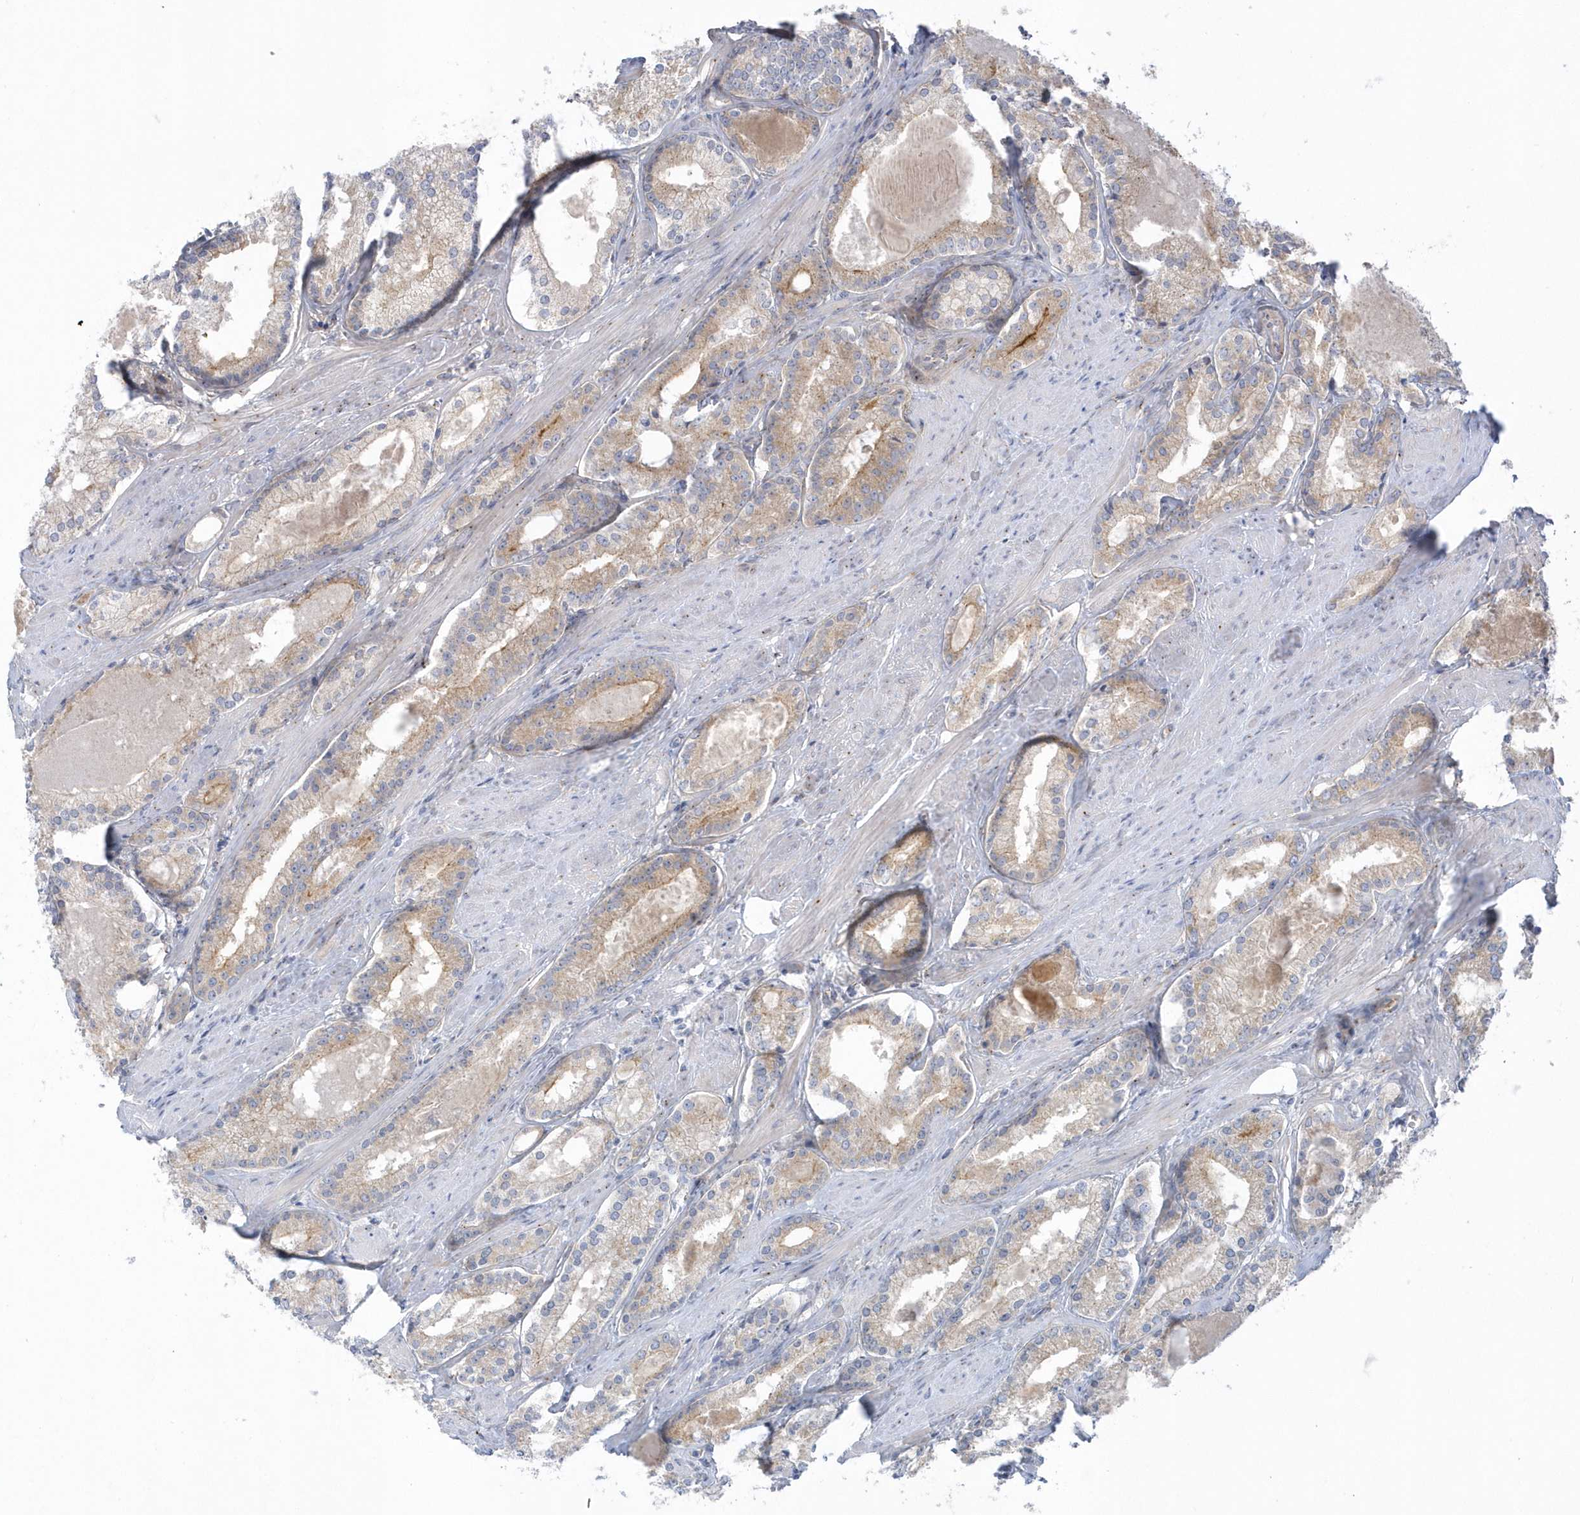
{"staining": {"intensity": "weak", "quantity": ">75%", "location": "cytoplasmic/membranous"}, "tissue": "prostate cancer", "cell_type": "Tumor cells", "image_type": "cancer", "snomed": [{"axis": "morphology", "description": "Adenocarcinoma, Low grade"}, {"axis": "topography", "description": "Prostate"}], "caption": "The histopathology image demonstrates staining of prostate cancer (adenocarcinoma (low-grade)), revealing weak cytoplasmic/membranous protein positivity (brown color) within tumor cells.", "gene": "SEMA3D", "patient": {"sex": "male", "age": 54}}